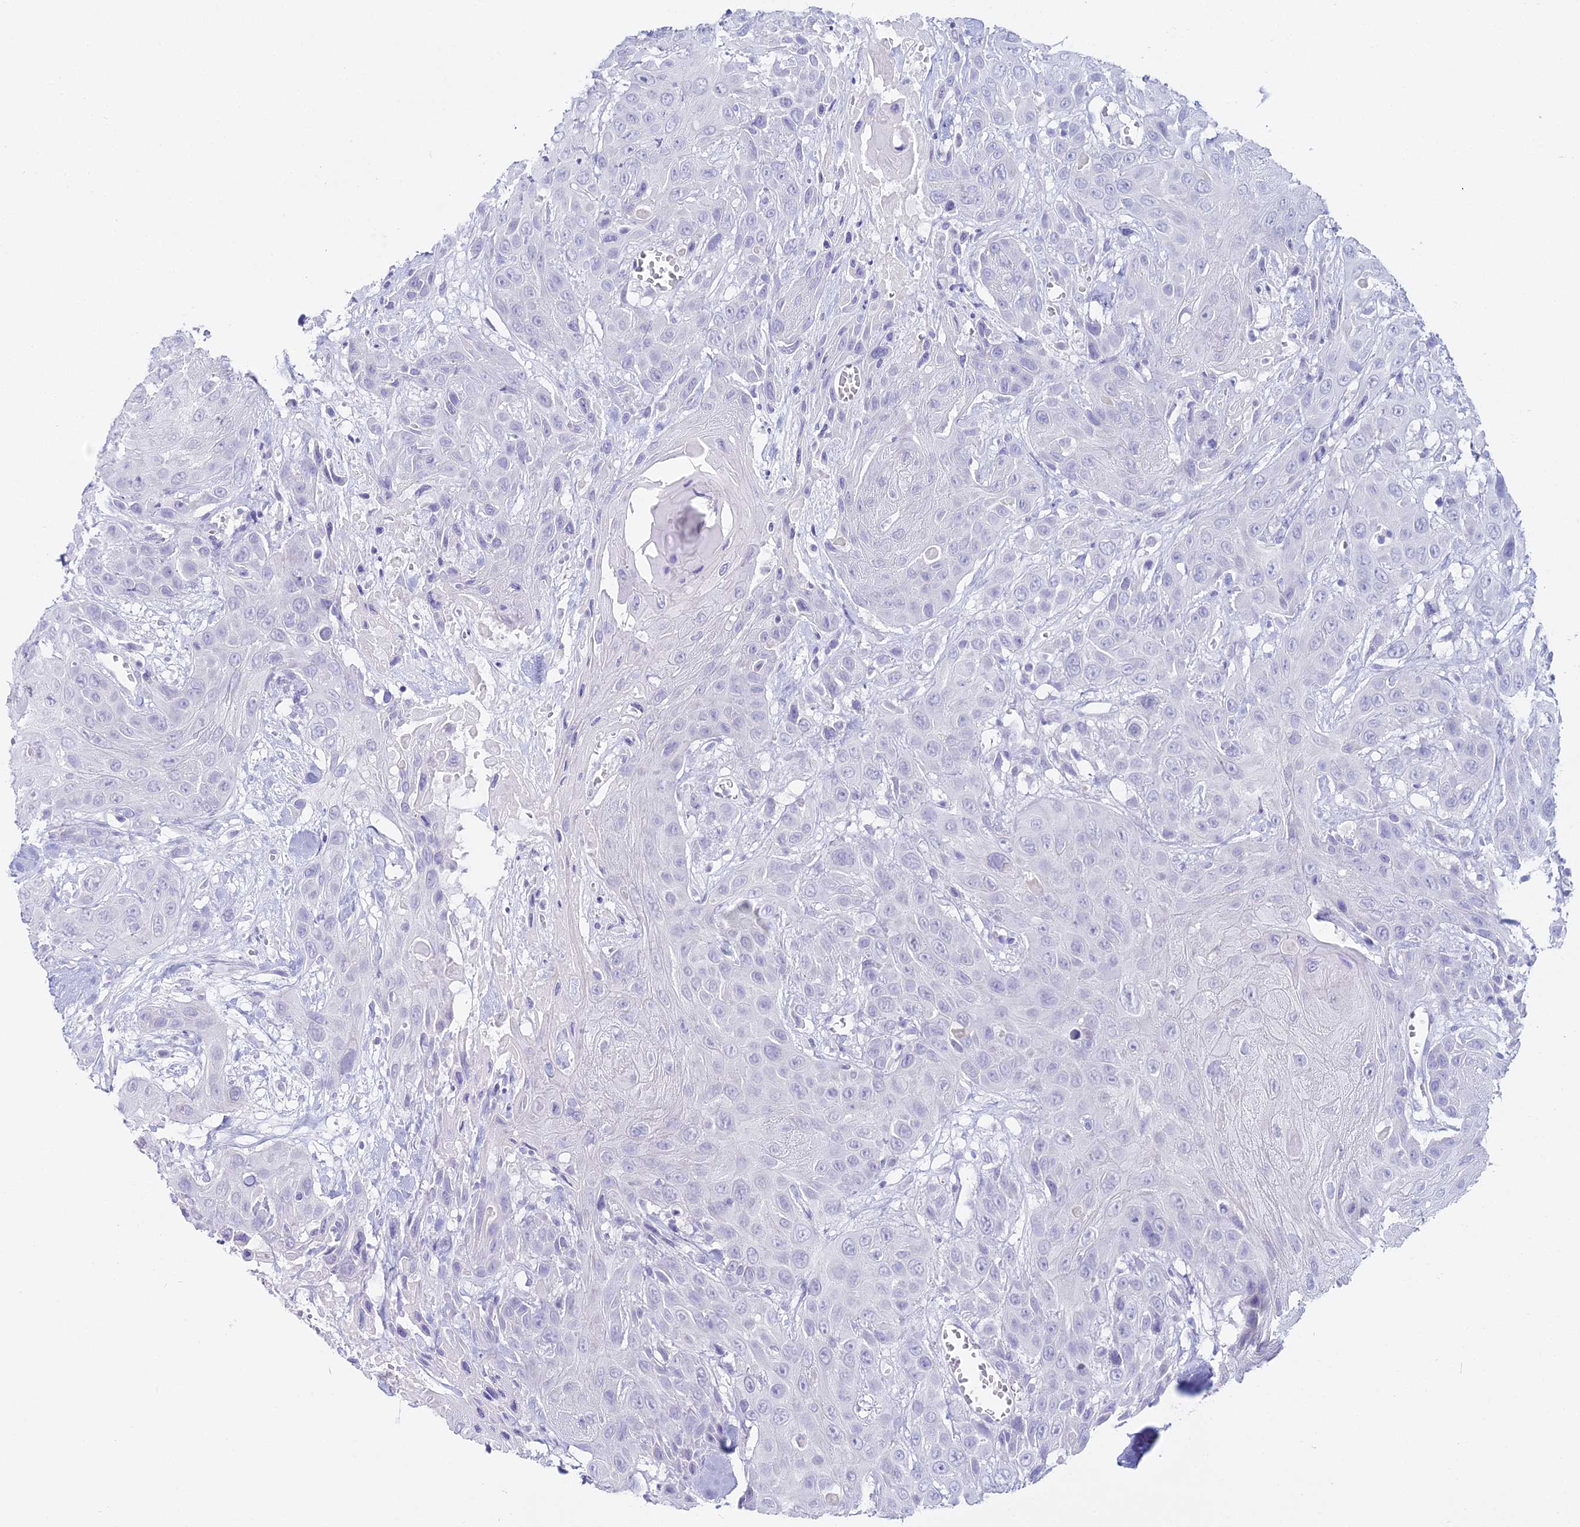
{"staining": {"intensity": "negative", "quantity": "none", "location": "none"}, "tissue": "head and neck cancer", "cell_type": "Tumor cells", "image_type": "cancer", "snomed": [{"axis": "morphology", "description": "Squamous cell carcinoma, NOS"}, {"axis": "topography", "description": "Head-Neck"}], "caption": "Immunohistochemical staining of human squamous cell carcinoma (head and neck) reveals no significant positivity in tumor cells. (DAB IHC, high magnification).", "gene": "ALPP", "patient": {"sex": "male", "age": 81}}